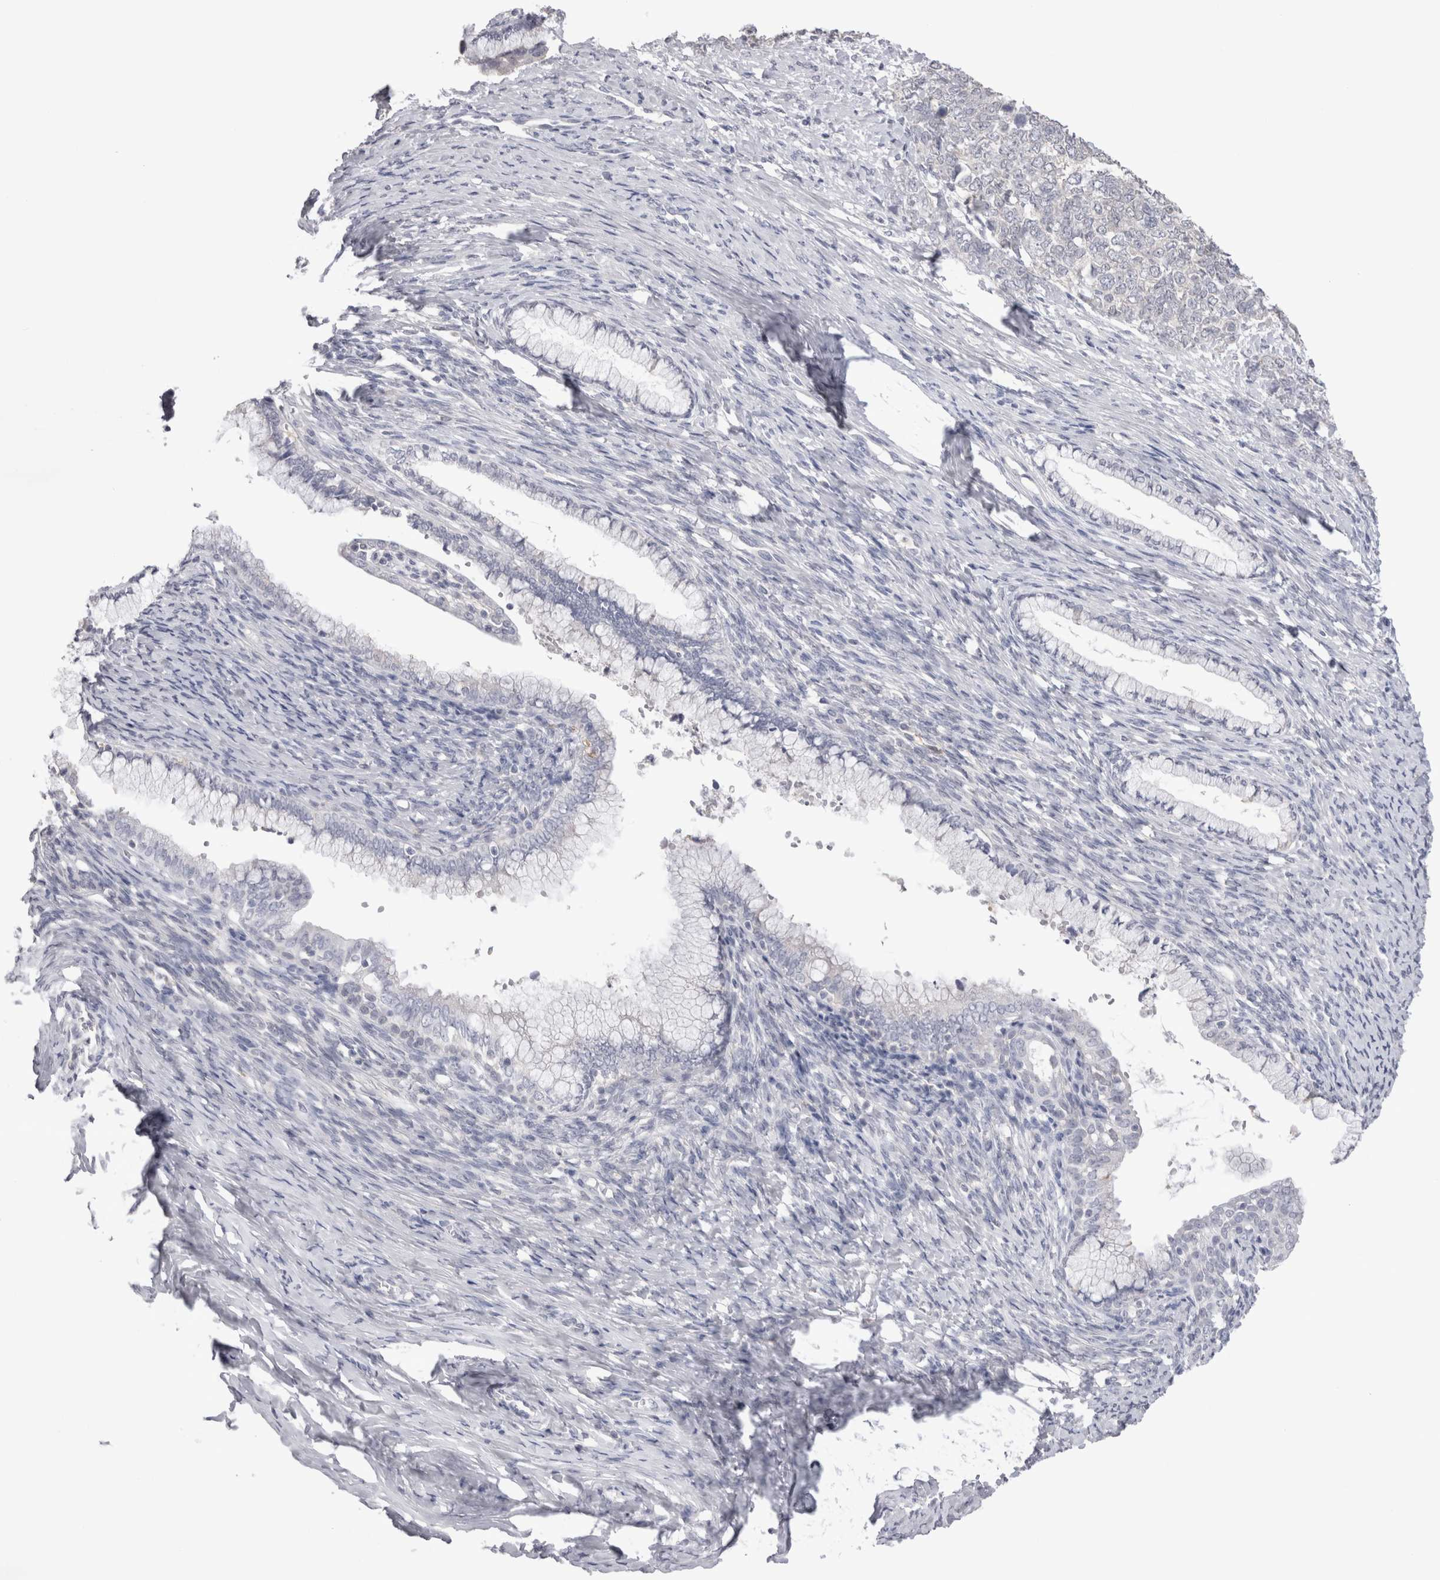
{"staining": {"intensity": "negative", "quantity": "none", "location": "none"}, "tissue": "cervical cancer", "cell_type": "Tumor cells", "image_type": "cancer", "snomed": [{"axis": "morphology", "description": "Squamous cell carcinoma, NOS"}, {"axis": "topography", "description": "Cervix"}], "caption": "Immunohistochemistry (IHC) micrograph of cervical cancer stained for a protein (brown), which displays no staining in tumor cells.", "gene": "SUCNR1", "patient": {"sex": "female", "age": 63}}